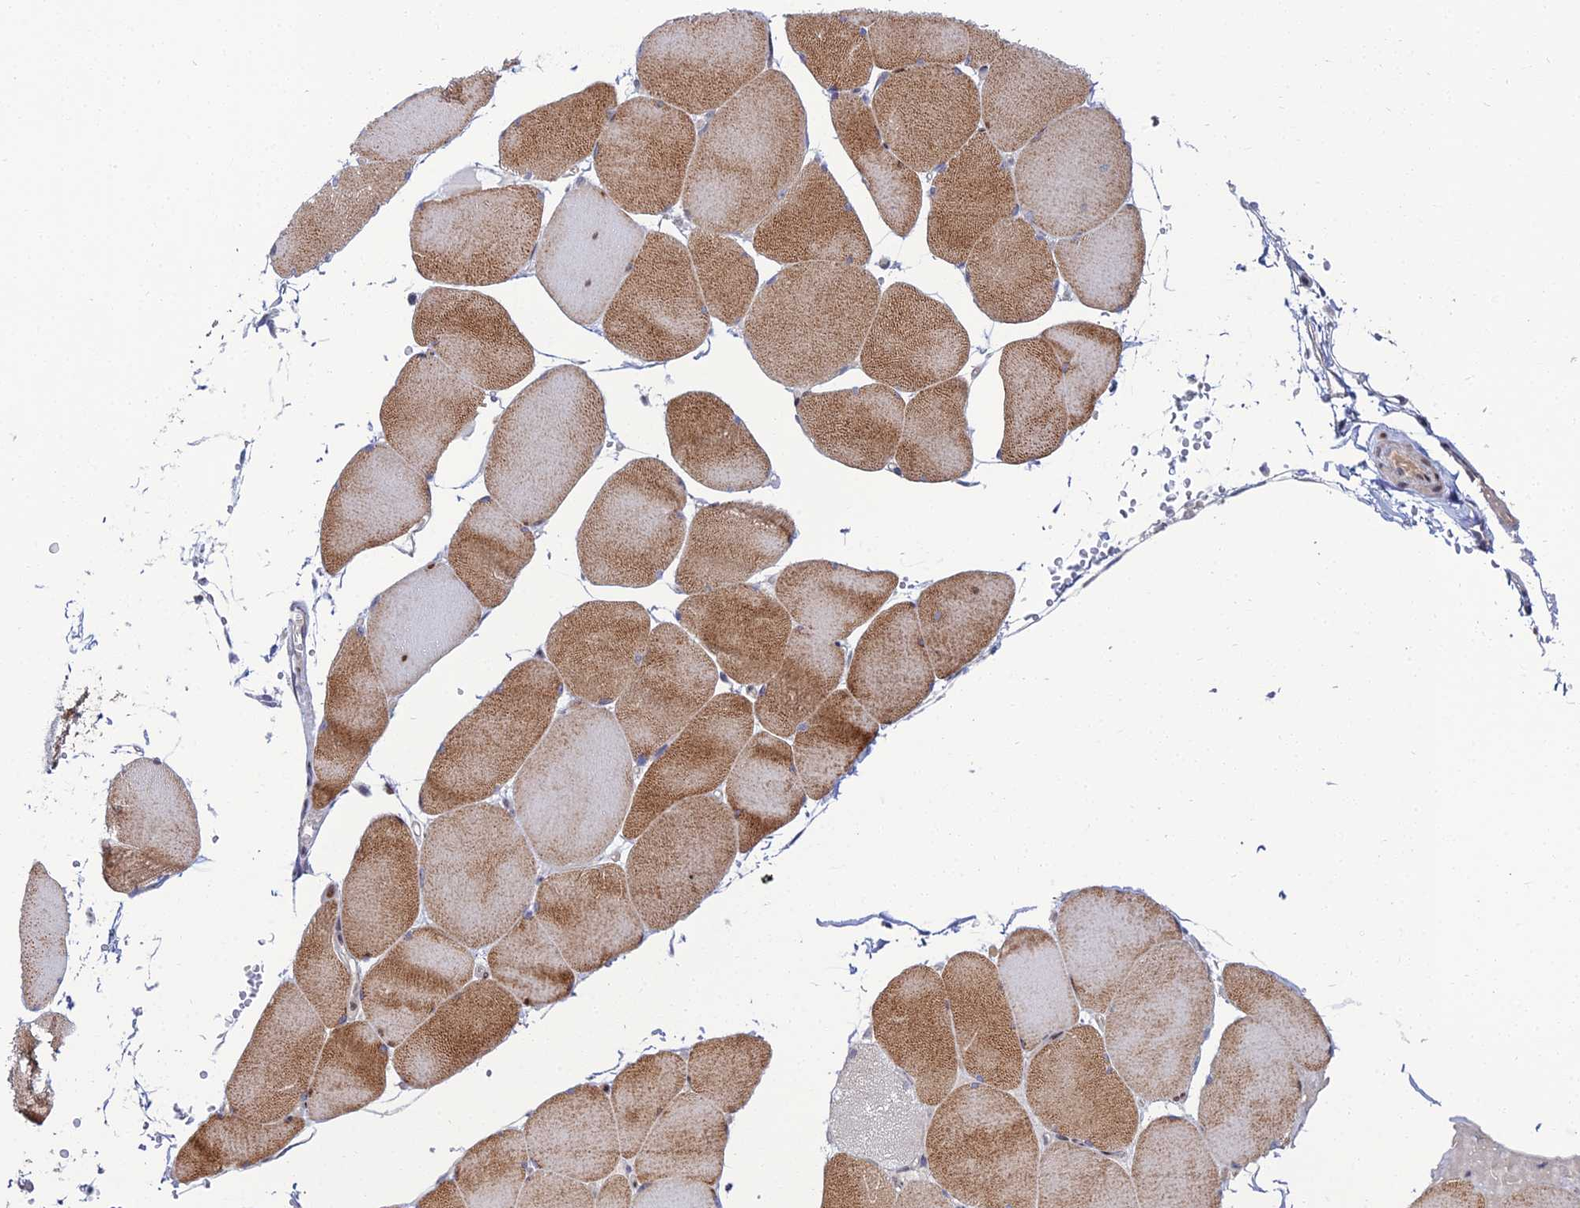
{"staining": {"intensity": "moderate", "quantity": ">75%", "location": "cytoplasmic/membranous"}, "tissue": "skeletal muscle", "cell_type": "Myocytes", "image_type": "normal", "snomed": [{"axis": "morphology", "description": "Normal tissue, NOS"}, {"axis": "topography", "description": "Skeletal muscle"}, {"axis": "topography", "description": "Head-Neck"}], "caption": "A medium amount of moderate cytoplasmic/membranous staining is appreciated in about >75% of myocytes in benign skeletal muscle. (IHC, brightfield microscopy, high magnification).", "gene": "TAF9B", "patient": {"sex": "male", "age": 66}}